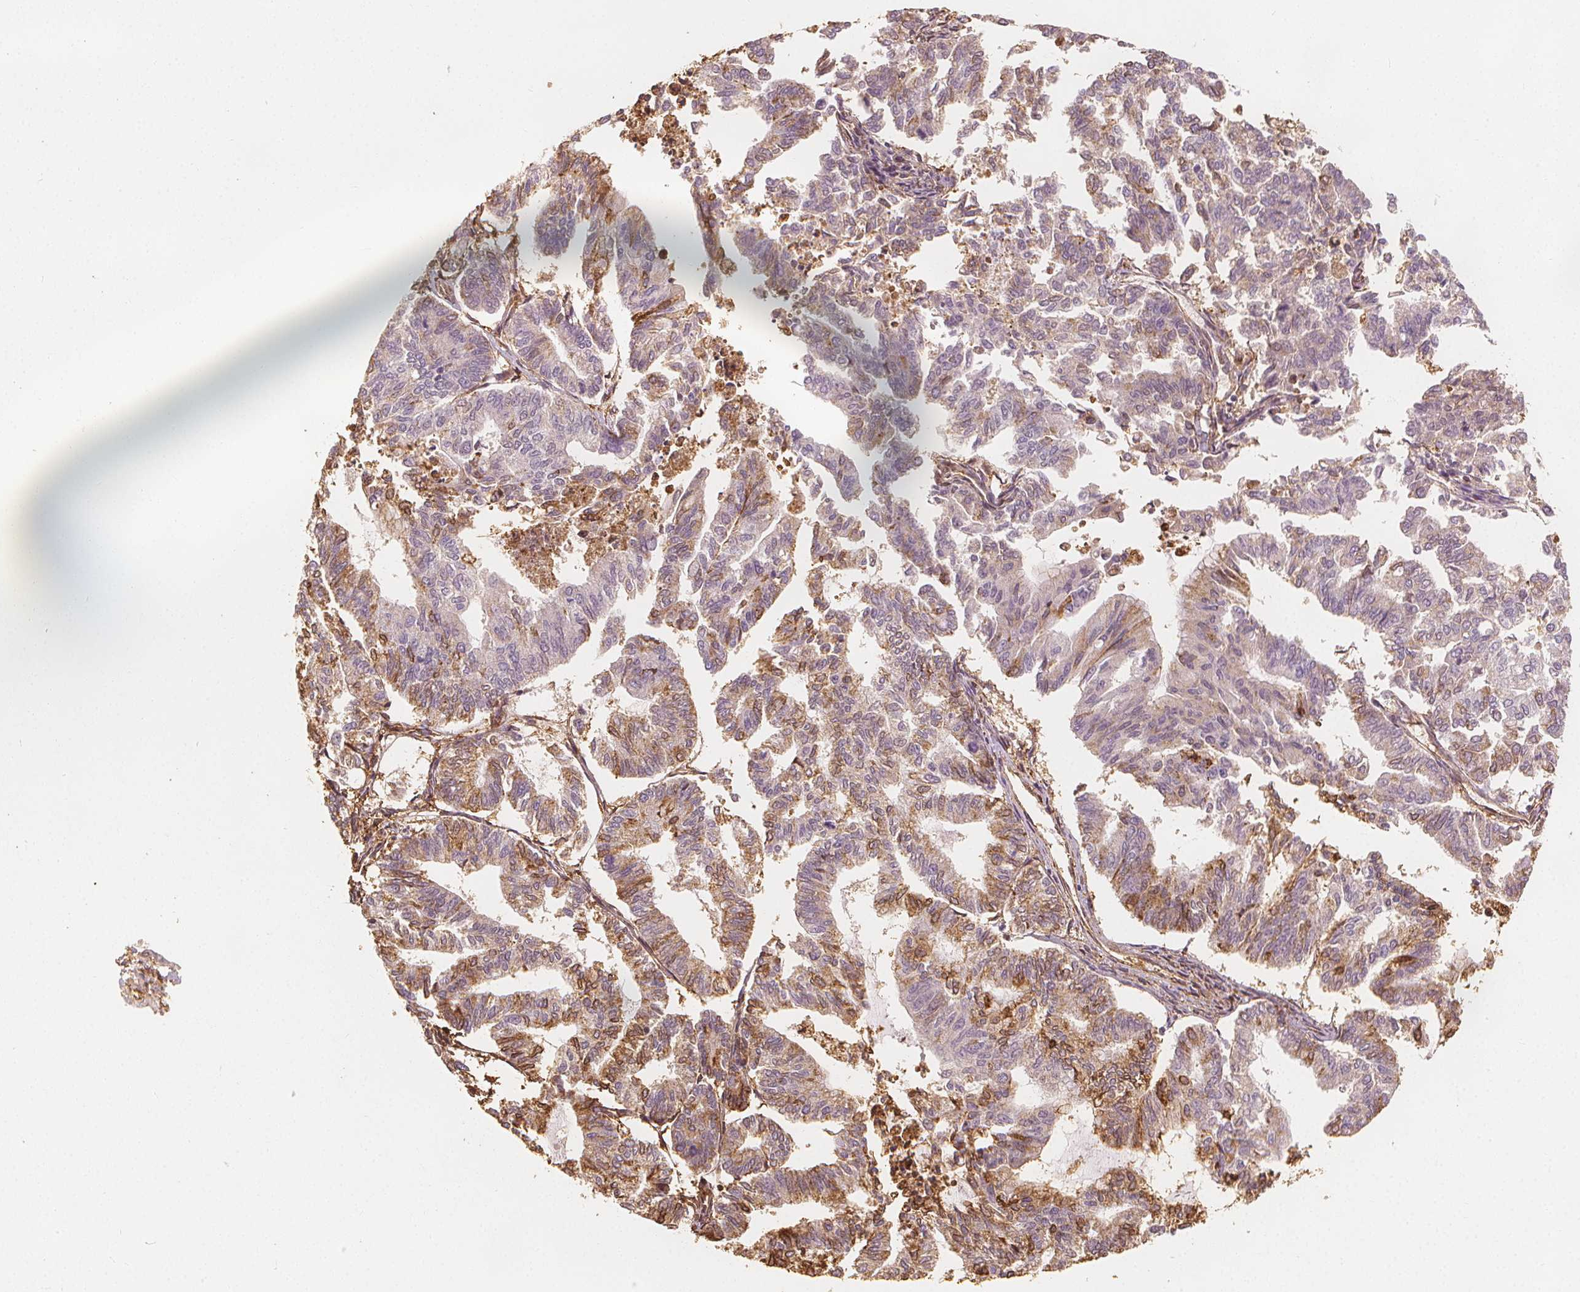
{"staining": {"intensity": "weak", "quantity": "25%-75%", "location": "cytoplasmic/membranous"}, "tissue": "endometrial cancer", "cell_type": "Tumor cells", "image_type": "cancer", "snomed": [{"axis": "morphology", "description": "Adenocarcinoma, NOS"}, {"axis": "topography", "description": "Endometrium"}], "caption": "Adenocarcinoma (endometrial) tissue displays weak cytoplasmic/membranous expression in approximately 25%-75% of tumor cells, visualized by immunohistochemistry.", "gene": "ARHGAP26", "patient": {"sex": "female", "age": 79}}